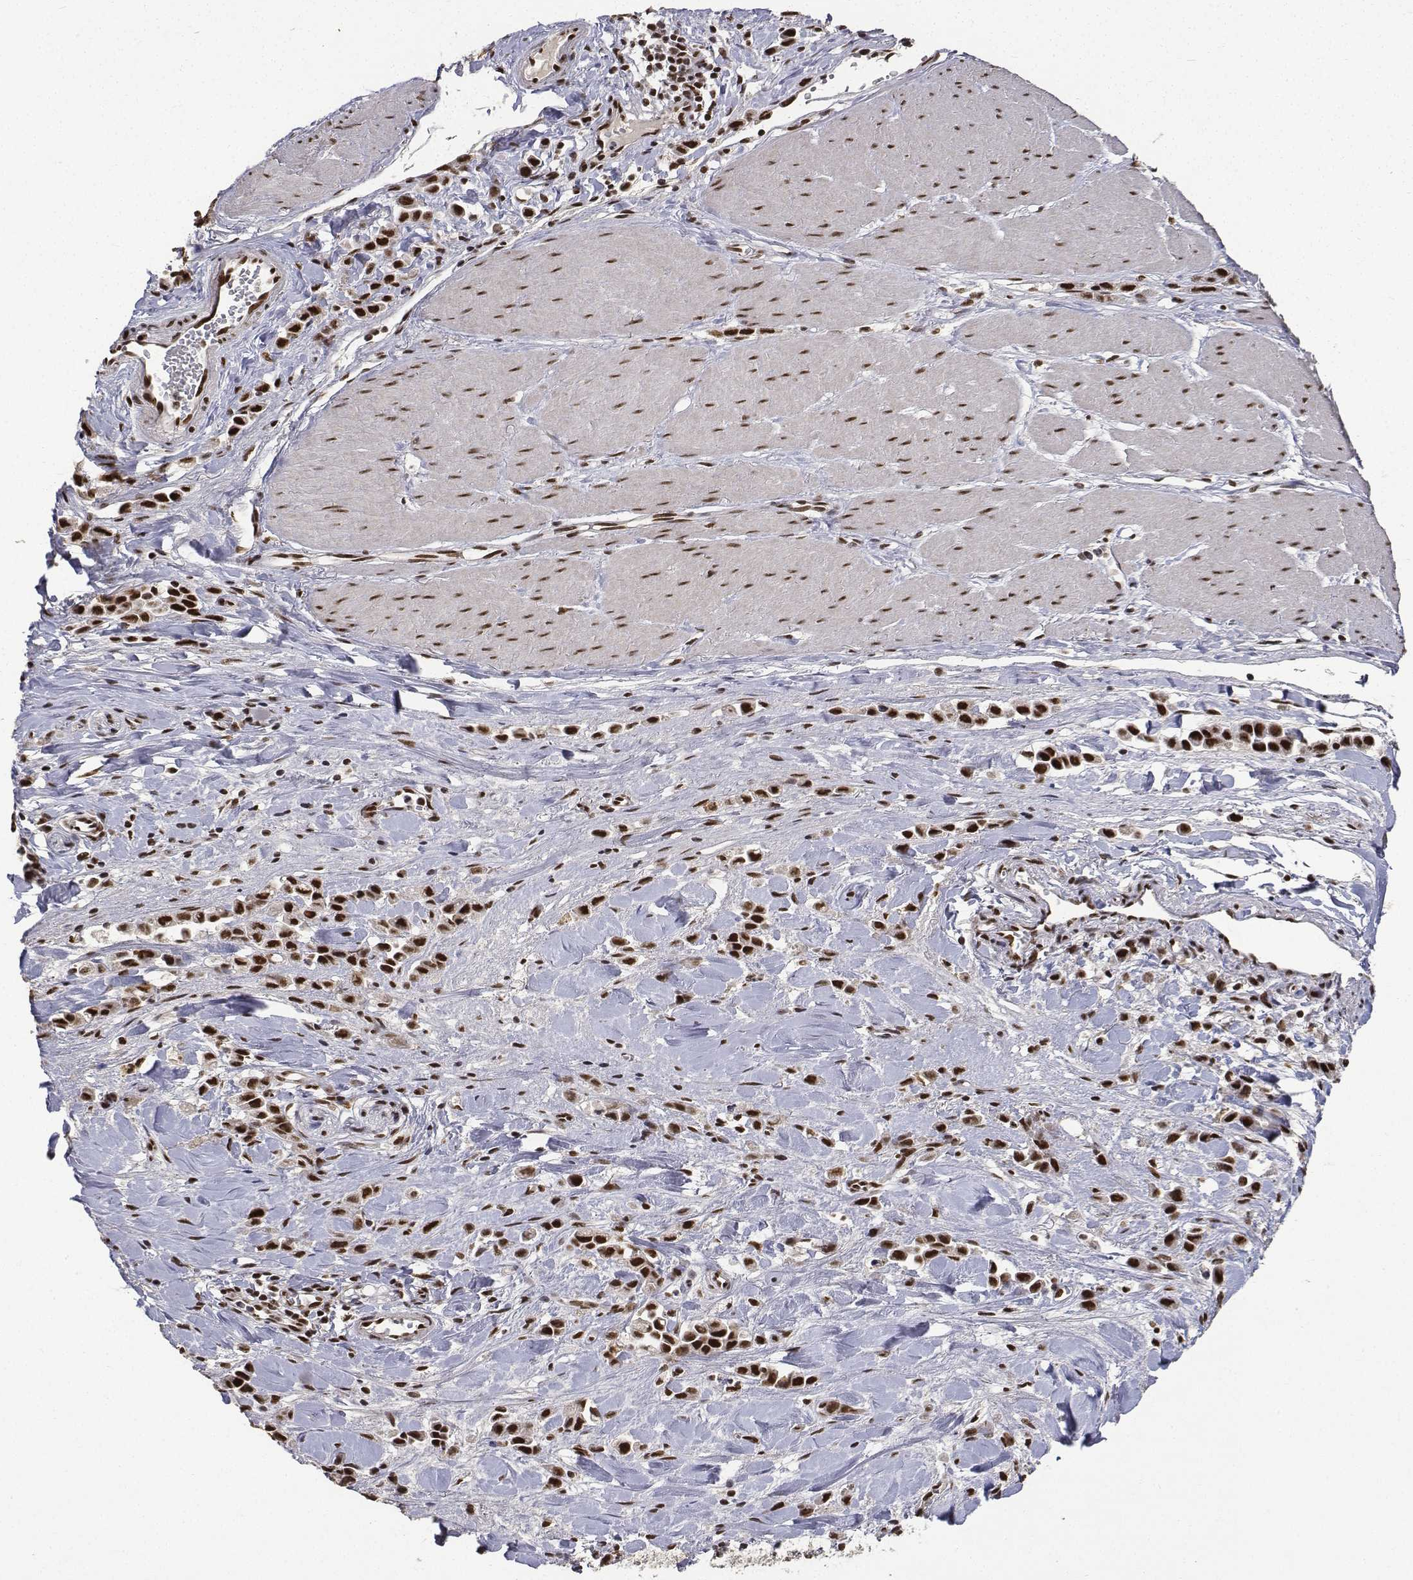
{"staining": {"intensity": "strong", "quantity": ">75%", "location": "nuclear"}, "tissue": "stomach cancer", "cell_type": "Tumor cells", "image_type": "cancer", "snomed": [{"axis": "morphology", "description": "Adenocarcinoma, NOS"}, {"axis": "topography", "description": "Stomach"}], "caption": "Human stomach adenocarcinoma stained with a brown dye exhibits strong nuclear positive expression in about >75% of tumor cells.", "gene": "ATRX", "patient": {"sex": "male", "age": 47}}